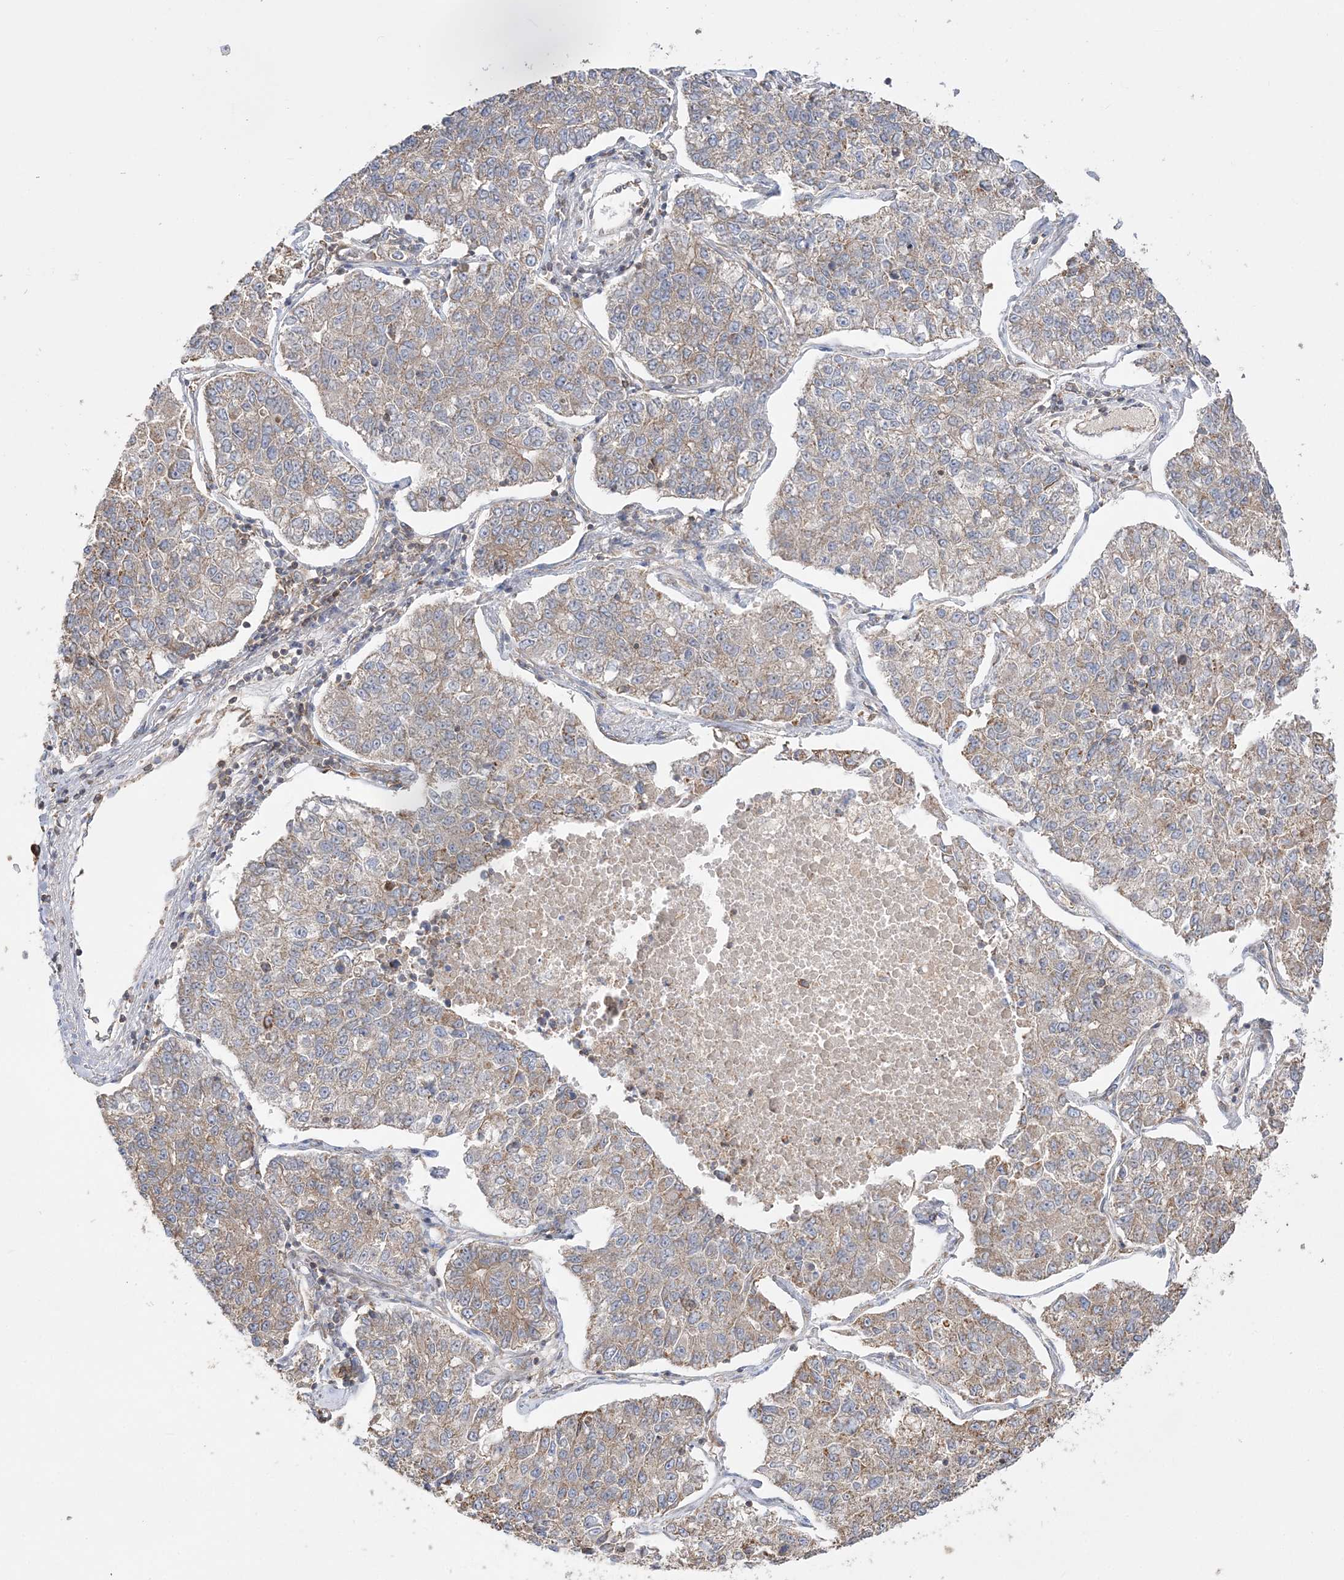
{"staining": {"intensity": "weak", "quantity": "25%-75%", "location": "cytoplasmic/membranous"}, "tissue": "lung cancer", "cell_type": "Tumor cells", "image_type": "cancer", "snomed": [{"axis": "morphology", "description": "Adenocarcinoma, NOS"}, {"axis": "topography", "description": "Lung"}], "caption": "Protein staining of lung cancer tissue reveals weak cytoplasmic/membranous positivity in about 25%-75% of tumor cells.", "gene": "TBC1D5", "patient": {"sex": "male", "age": 49}}